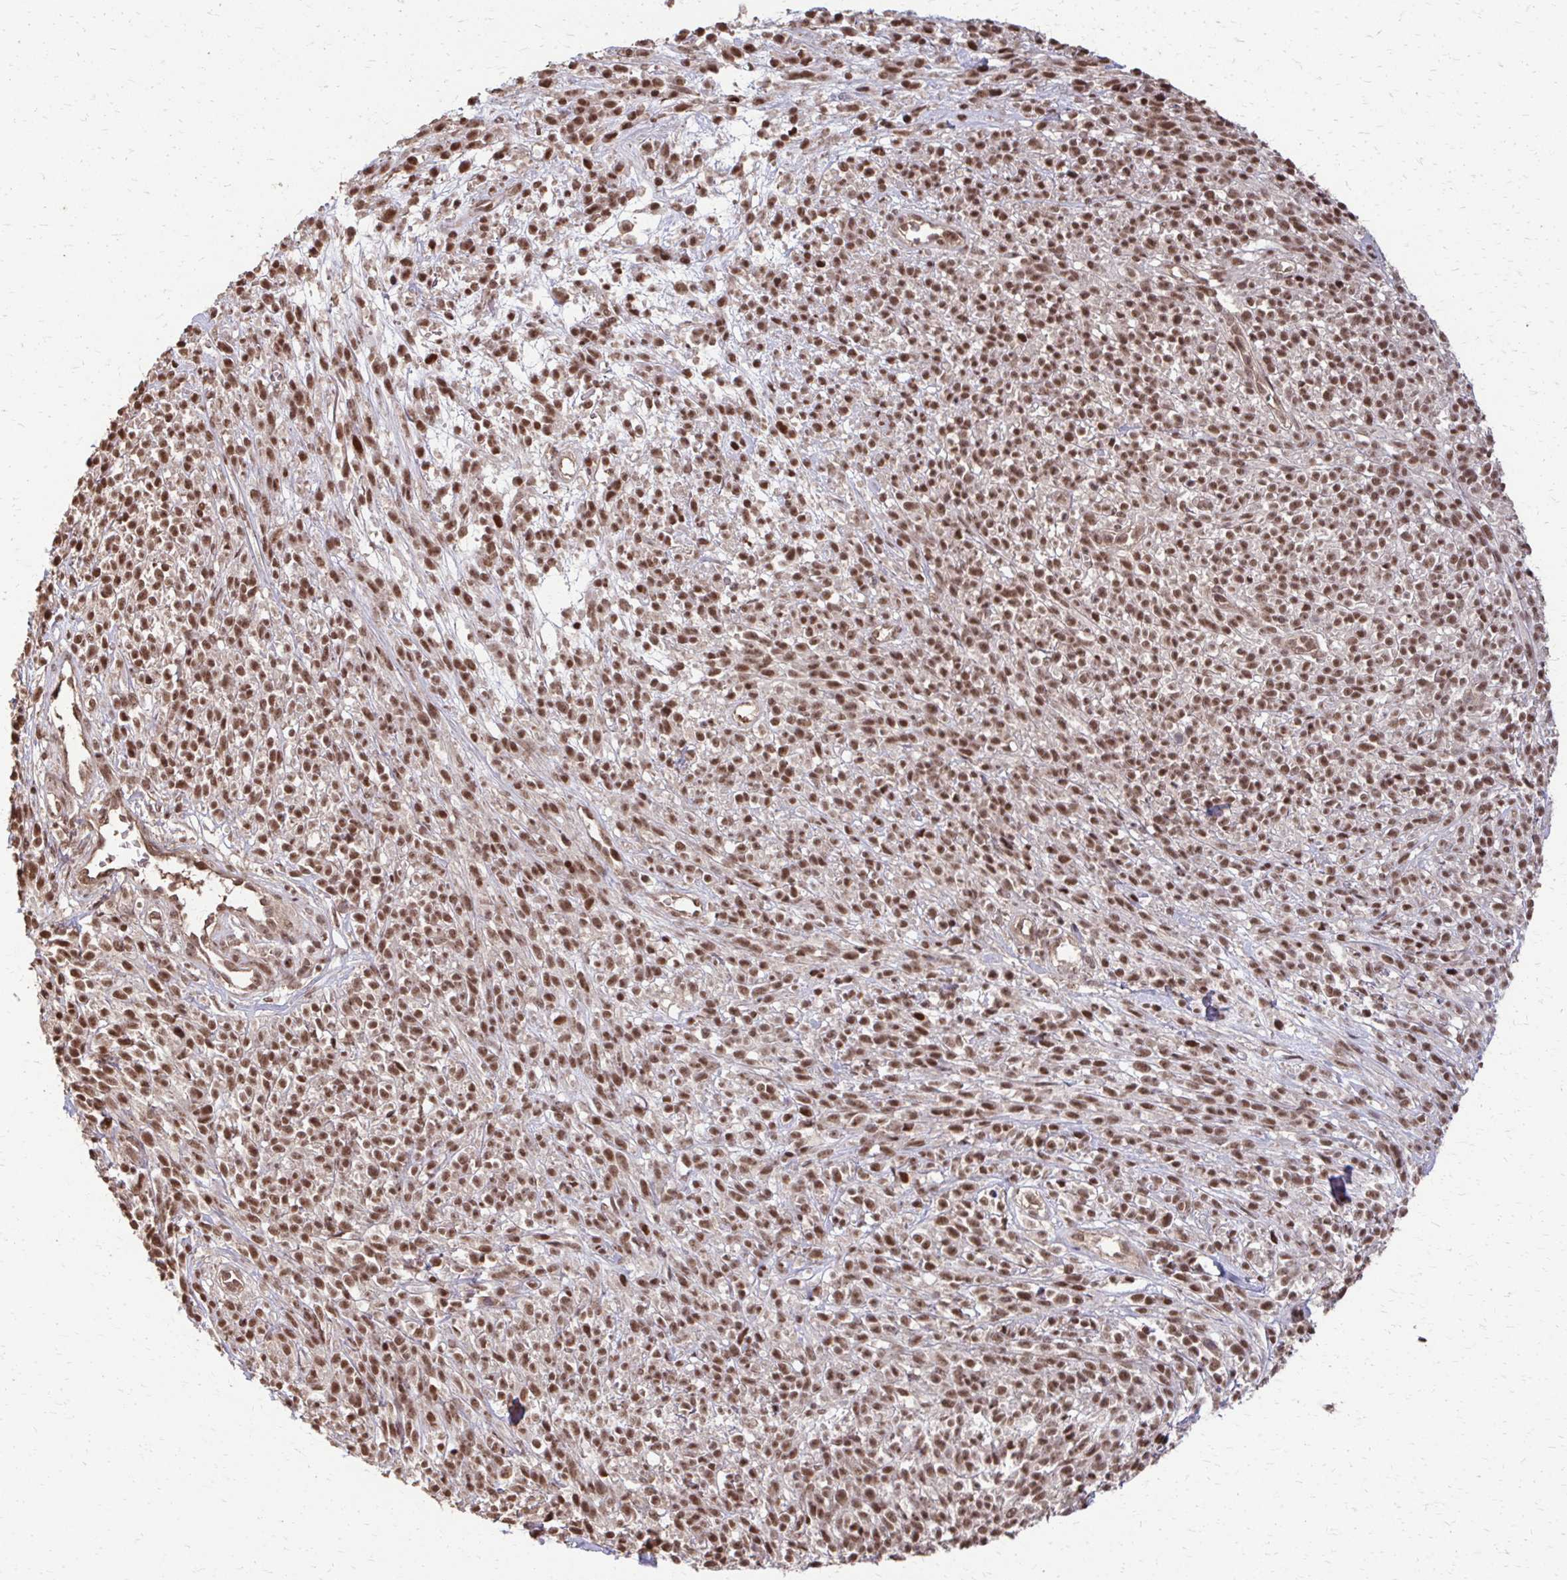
{"staining": {"intensity": "moderate", "quantity": ">75%", "location": "nuclear"}, "tissue": "melanoma", "cell_type": "Tumor cells", "image_type": "cancer", "snomed": [{"axis": "morphology", "description": "Malignant melanoma, NOS"}, {"axis": "topography", "description": "Skin"}, {"axis": "topography", "description": "Skin of trunk"}], "caption": "Immunohistochemical staining of human malignant melanoma reveals moderate nuclear protein positivity in approximately >75% of tumor cells.", "gene": "SS18", "patient": {"sex": "male", "age": 74}}